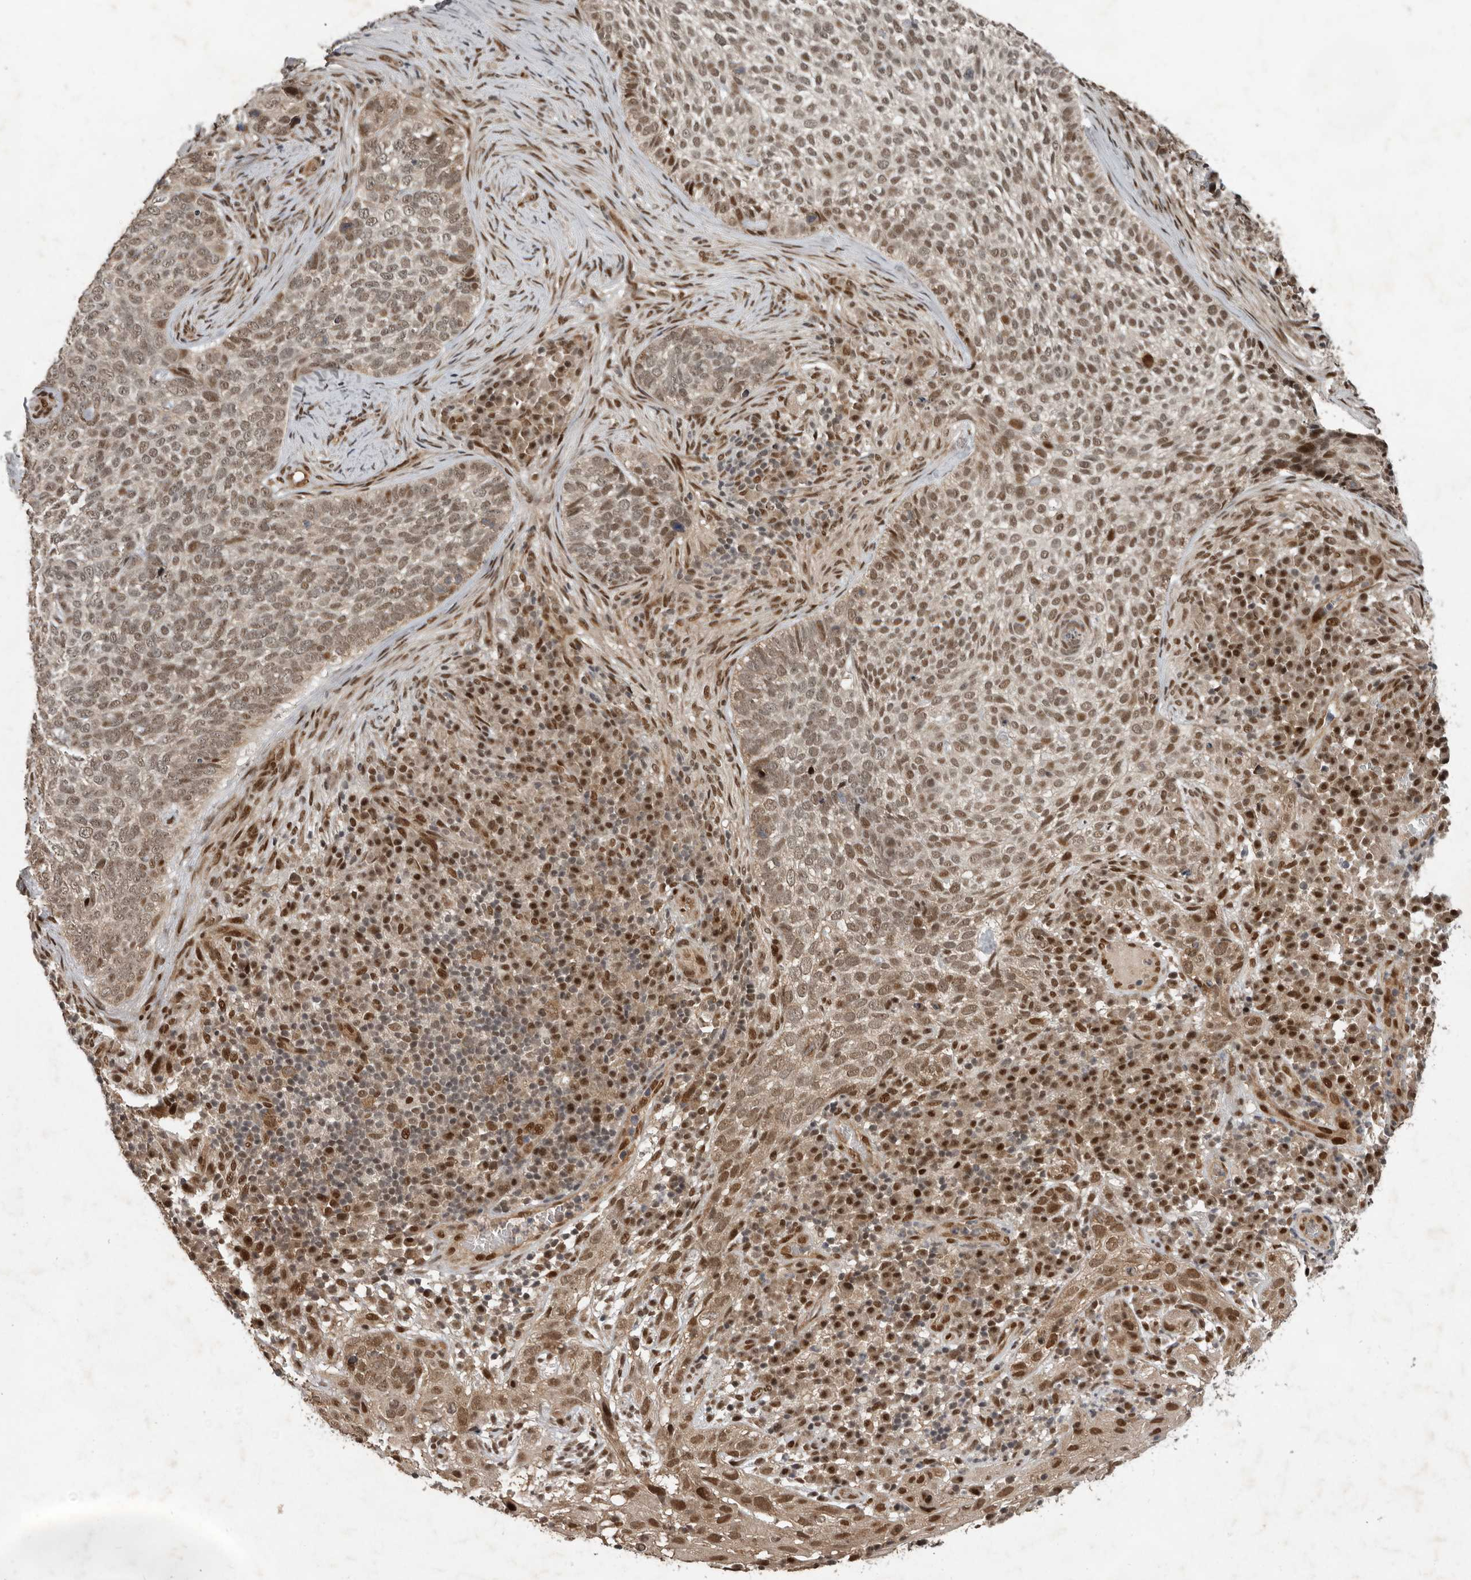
{"staining": {"intensity": "weak", "quantity": ">75%", "location": "nuclear"}, "tissue": "skin cancer", "cell_type": "Tumor cells", "image_type": "cancer", "snomed": [{"axis": "morphology", "description": "Basal cell carcinoma"}, {"axis": "topography", "description": "Skin"}], "caption": "Skin basal cell carcinoma was stained to show a protein in brown. There is low levels of weak nuclear staining in about >75% of tumor cells. (brown staining indicates protein expression, while blue staining denotes nuclei).", "gene": "CDC27", "patient": {"sex": "female", "age": 64}}